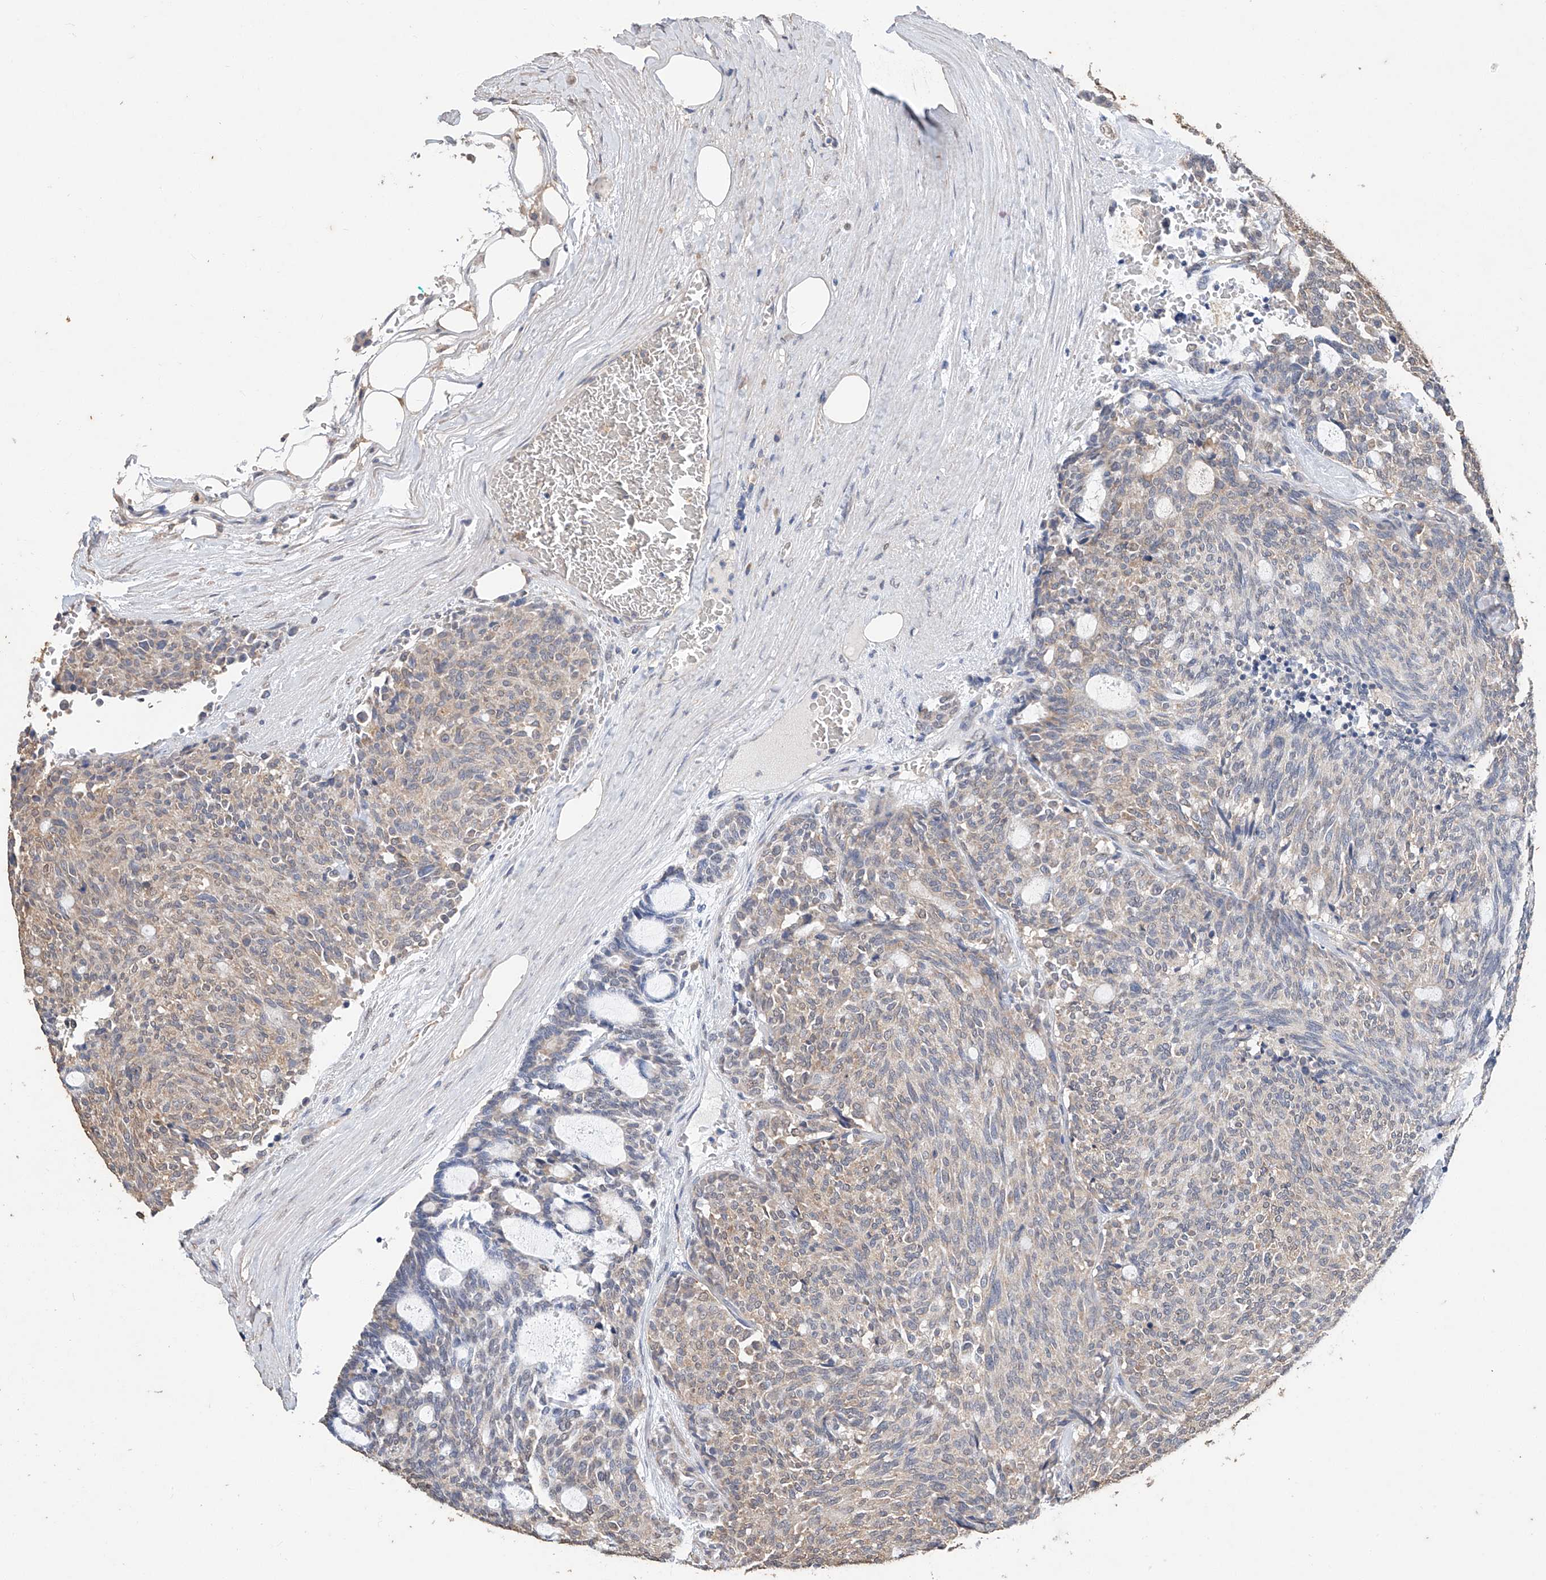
{"staining": {"intensity": "weak", "quantity": "25%-75%", "location": "cytoplasmic/membranous"}, "tissue": "carcinoid", "cell_type": "Tumor cells", "image_type": "cancer", "snomed": [{"axis": "morphology", "description": "Carcinoid, malignant, NOS"}, {"axis": "topography", "description": "Pancreas"}], "caption": "Protein staining by immunohistochemistry exhibits weak cytoplasmic/membranous expression in approximately 25%-75% of tumor cells in carcinoid (malignant). (Brightfield microscopy of DAB IHC at high magnification).", "gene": "CERS4", "patient": {"sex": "female", "age": 54}}